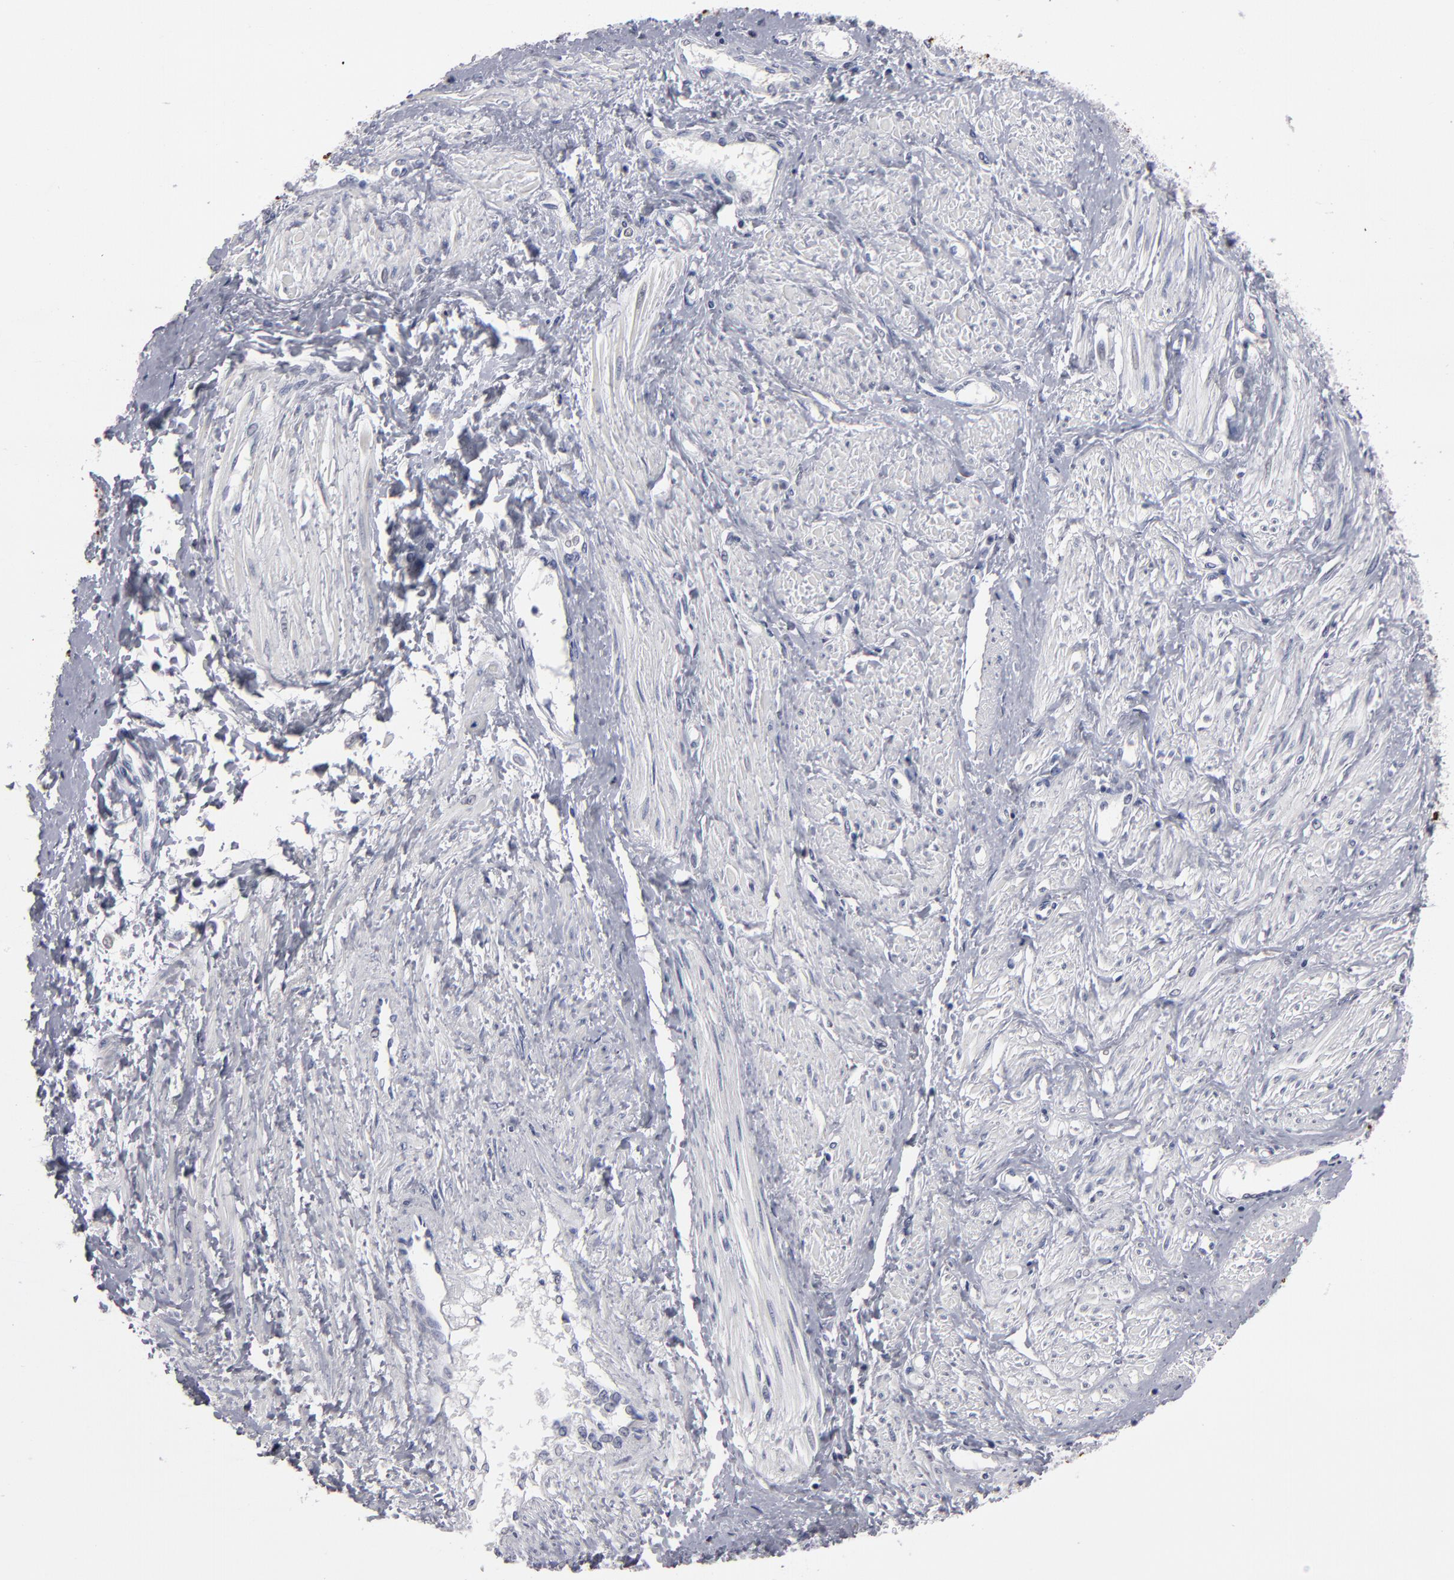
{"staining": {"intensity": "negative", "quantity": "none", "location": "none"}, "tissue": "smooth muscle", "cell_type": "Smooth muscle cells", "image_type": "normal", "snomed": [{"axis": "morphology", "description": "Normal tissue, NOS"}, {"axis": "topography", "description": "Smooth muscle"}, {"axis": "topography", "description": "Uterus"}], "caption": "Immunohistochemistry (IHC) micrograph of normal human smooth muscle stained for a protein (brown), which shows no positivity in smooth muscle cells.", "gene": "CCDC80", "patient": {"sex": "female", "age": 39}}